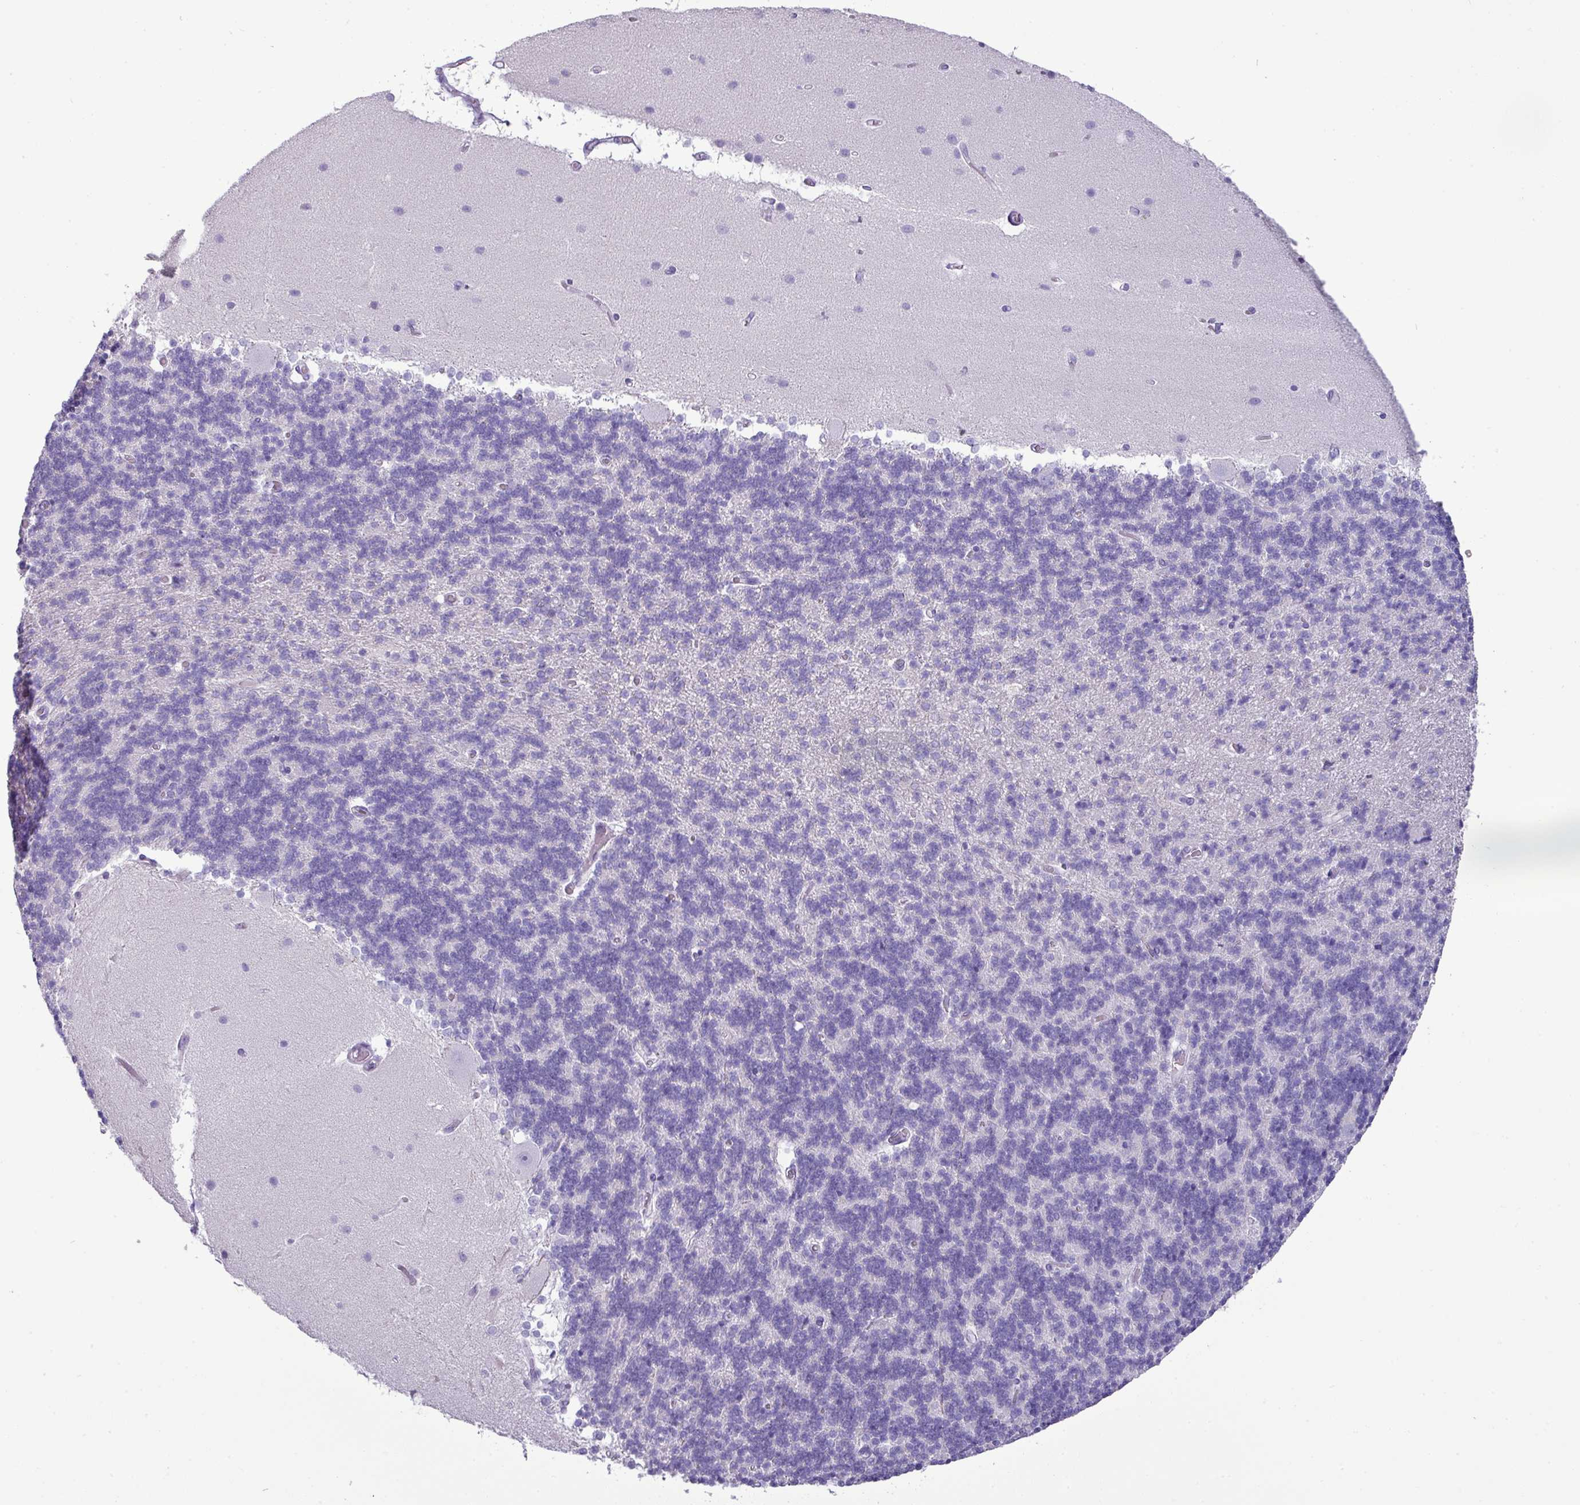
{"staining": {"intensity": "negative", "quantity": "none", "location": "none"}, "tissue": "cerebellum", "cell_type": "Cells in granular layer", "image_type": "normal", "snomed": [{"axis": "morphology", "description": "Normal tissue, NOS"}, {"axis": "topography", "description": "Cerebellum"}], "caption": "The photomicrograph reveals no staining of cells in granular layer in normal cerebellum.", "gene": "GSTA1", "patient": {"sex": "female", "age": 54}}